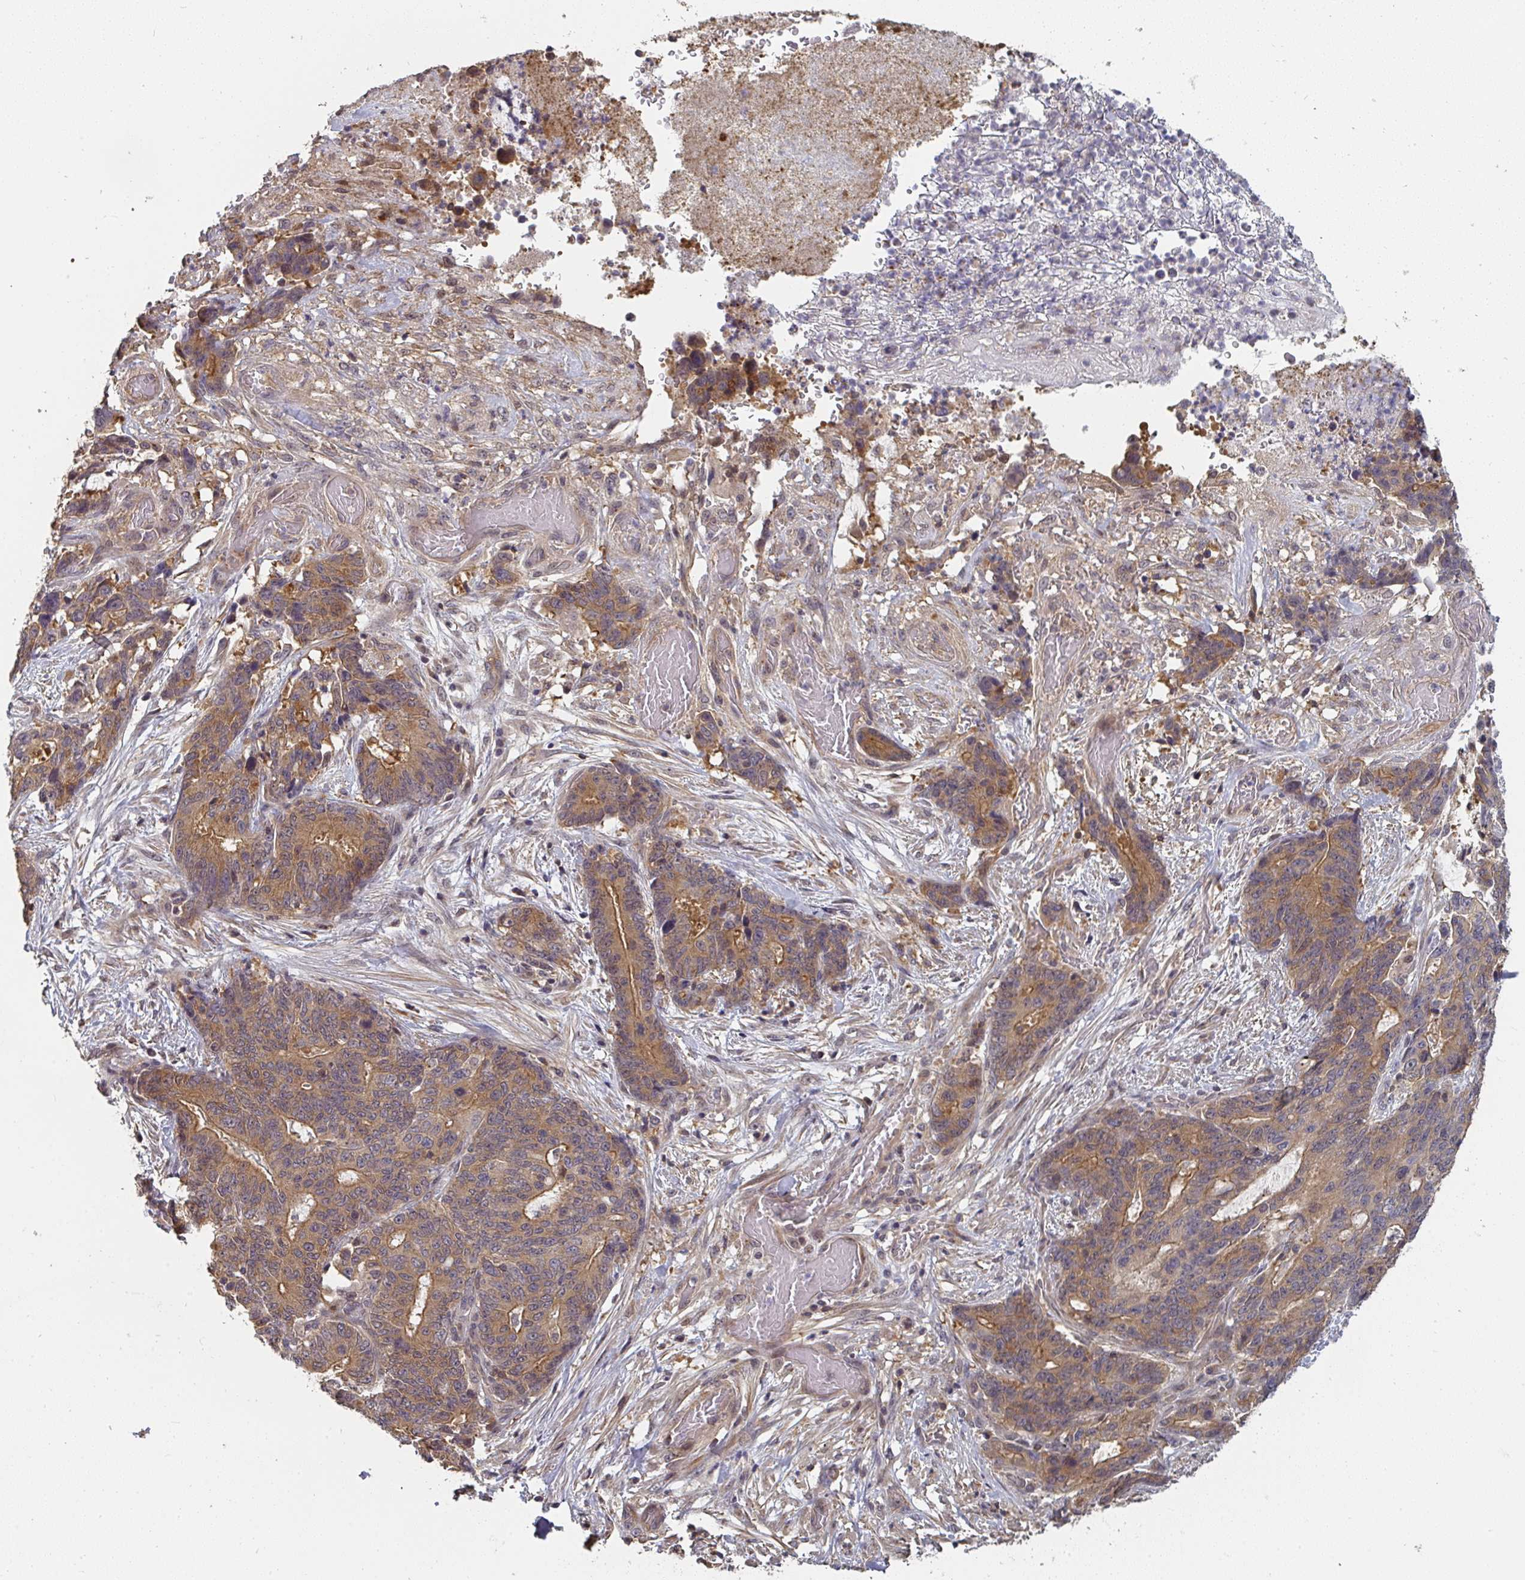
{"staining": {"intensity": "moderate", "quantity": ">75%", "location": "cytoplasmic/membranous"}, "tissue": "stomach cancer", "cell_type": "Tumor cells", "image_type": "cancer", "snomed": [{"axis": "morphology", "description": "Normal tissue, NOS"}, {"axis": "morphology", "description": "Adenocarcinoma, NOS"}, {"axis": "topography", "description": "Stomach"}], "caption": "Protein expression analysis of human stomach cancer (adenocarcinoma) reveals moderate cytoplasmic/membranous expression in about >75% of tumor cells.", "gene": "RANGRF", "patient": {"sex": "female", "age": 64}}